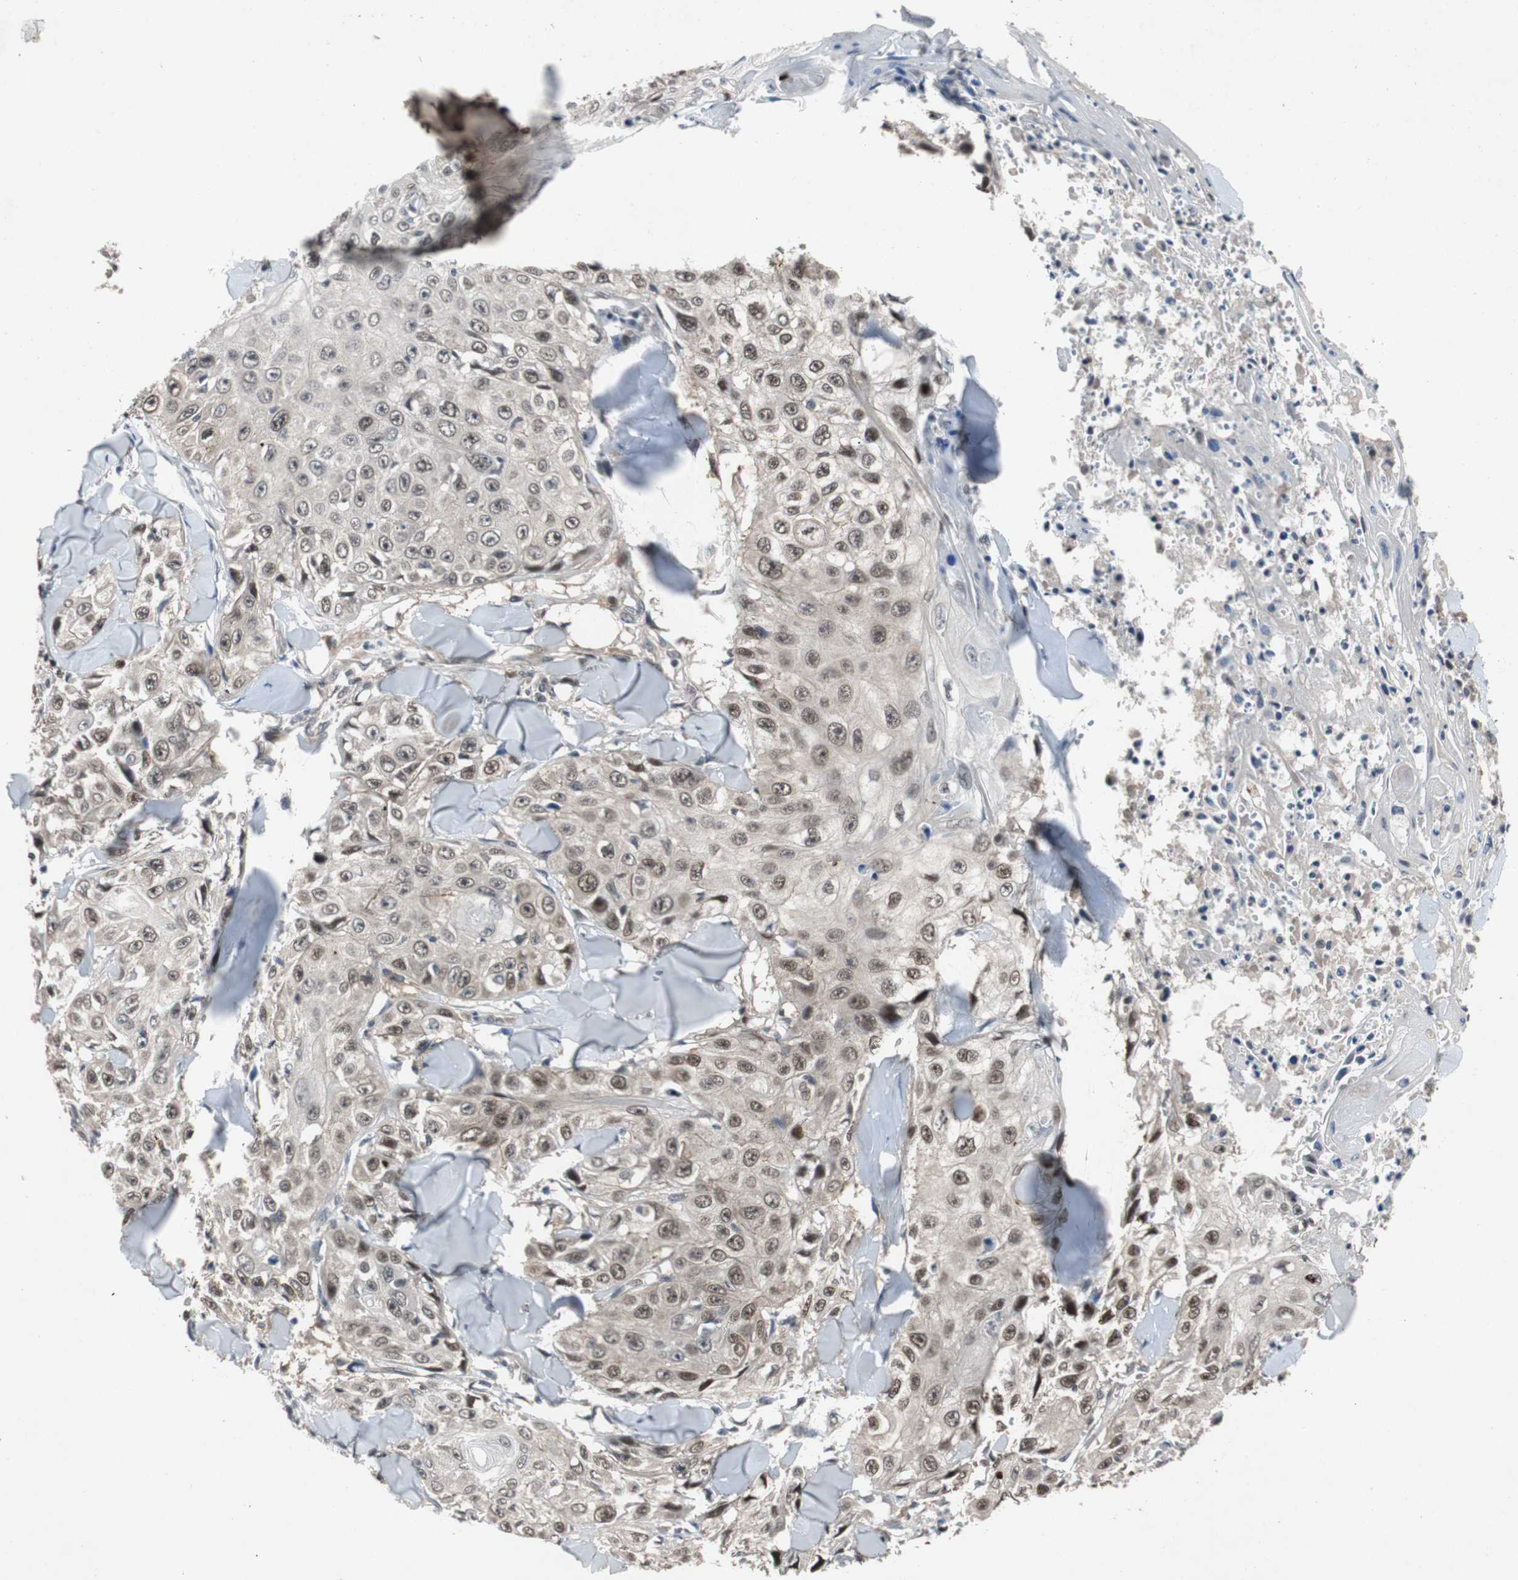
{"staining": {"intensity": "weak", "quantity": "25%-75%", "location": "cytoplasmic/membranous"}, "tissue": "skin cancer", "cell_type": "Tumor cells", "image_type": "cancer", "snomed": [{"axis": "morphology", "description": "Squamous cell carcinoma, NOS"}, {"axis": "topography", "description": "Skin"}], "caption": "Protein analysis of skin squamous cell carcinoma tissue reveals weak cytoplasmic/membranous expression in approximately 25%-75% of tumor cells.", "gene": "TP63", "patient": {"sex": "male", "age": 86}}